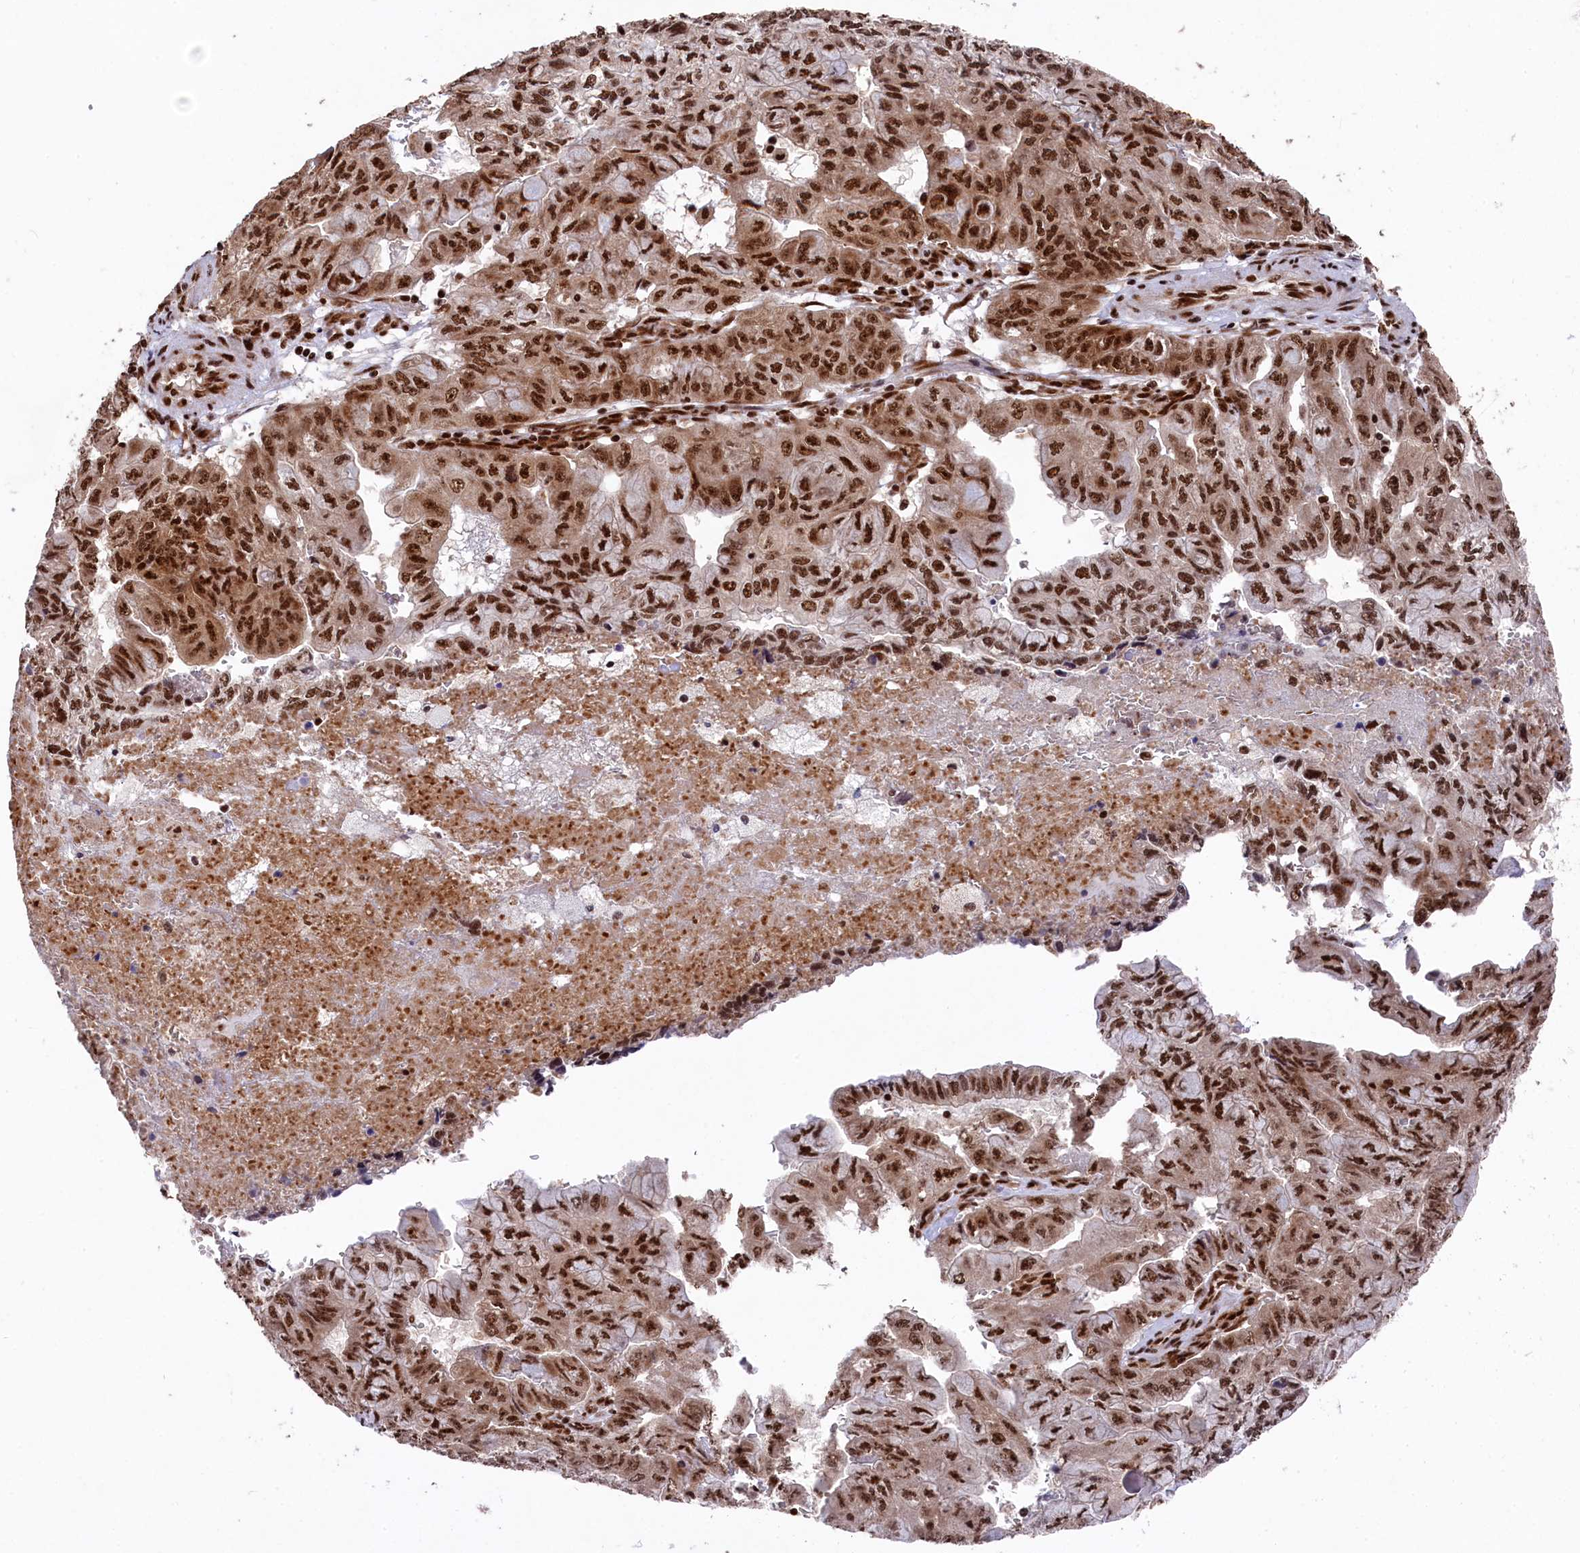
{"staining": {"intensity": "strong", "quantity": ">75%", "location": "nuclear"}, "tissue": "pancreatic cancer", "cell_type": "Tumor cells", "image_type": "cancer", "snomed": [{"axis": "morphology", "description": "Adenocarcinoma, NOS"}, {"axis": "topography", "description": "Pancreas"}], "caption": "Pancreatic cancer tissue shows strong nuclear expression in approximately >75% of tumor cells (Brightfield microscopy of DAB IHC at high magnification).", "gene": "PRPF31", "patient": {"sex": "male", "age": 51}}